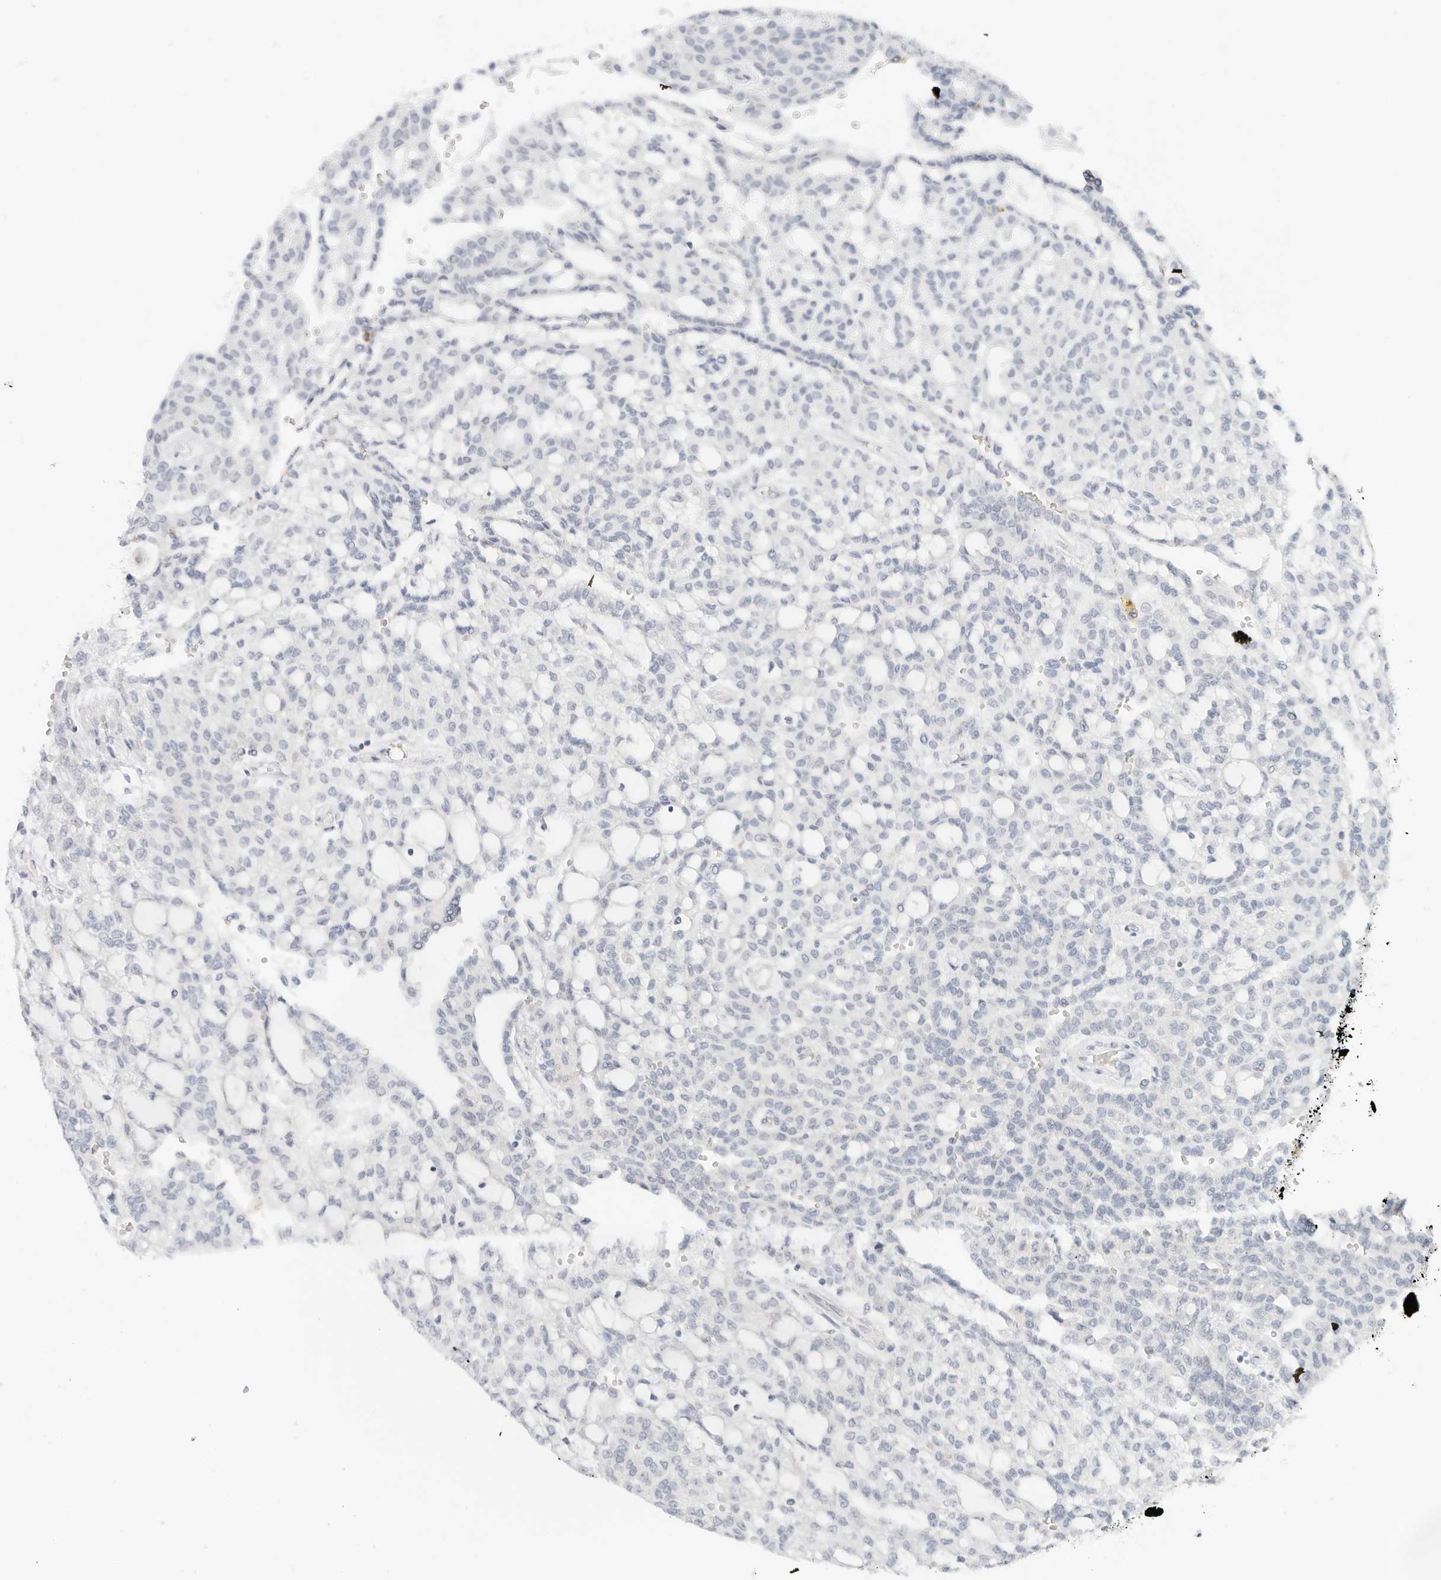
{"staining": {"intensity": "negative", "quantity": "none", "location": "none"}, "tissue": "renal cancer", "cell_type": "Tumor cells", "image_type": "cancer", "snomed": [{"axis": "morphology", "description": "Adenocarcinoma, NOS"}, {"axis": "topography", "description": "Kidney"}], "caption": "High power microscopy image of an immunohistochemistry histopathology image of adenocarcinoma (renal), revealing no significant staining in tumor cells. (DAB immunohistochemistry (IHC) with hematoxylin counter stain).", "gene": "RC3H1", "patient": {"sex": "male", "age": 63}}